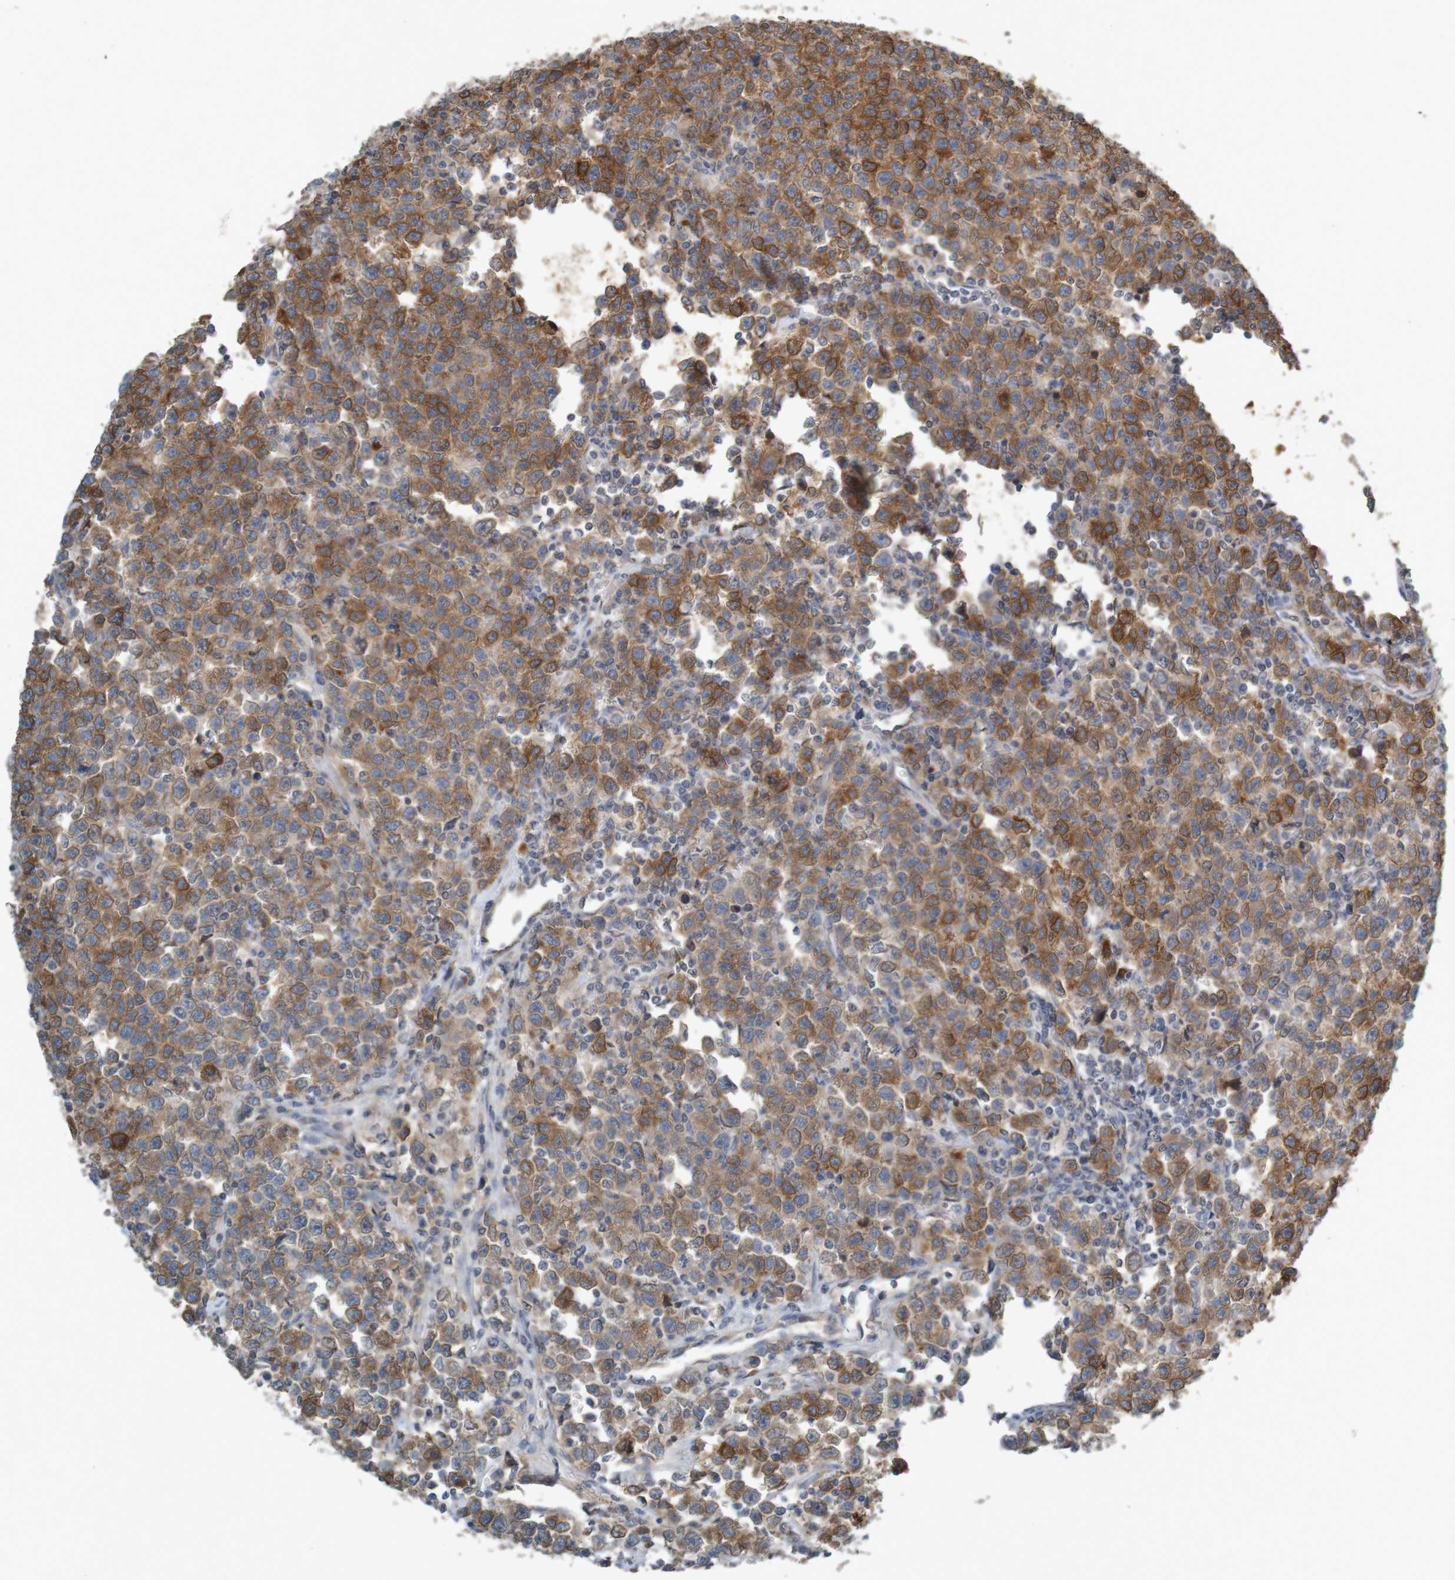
{"staining": {"intensity": "moderate", "quantity": ">75%", "location": "cytoplasmic/membranous"}, "tissue": "testis cancer", "cell_type": "Tumor cells", "image_type": "cancer", "snomed": [{"axis": "morphology", "description": "Seminoma, NOS"}, {"axis": "topography", "description": "Testis"}], "caption": "IHC staining of testis seminoma, which exhibits medium levels of moderate cytoplasmic/membranous staining in about >75% of tumor cells indicating moderate cytoplasmic/membranous protein positivity. The staining was performed using DAB (brown) for protein detection and nuclei were counterstained in hematoxylin (blue).", "gene": "B3GAT2", "patient": {"sex": "male", "age": 43}}